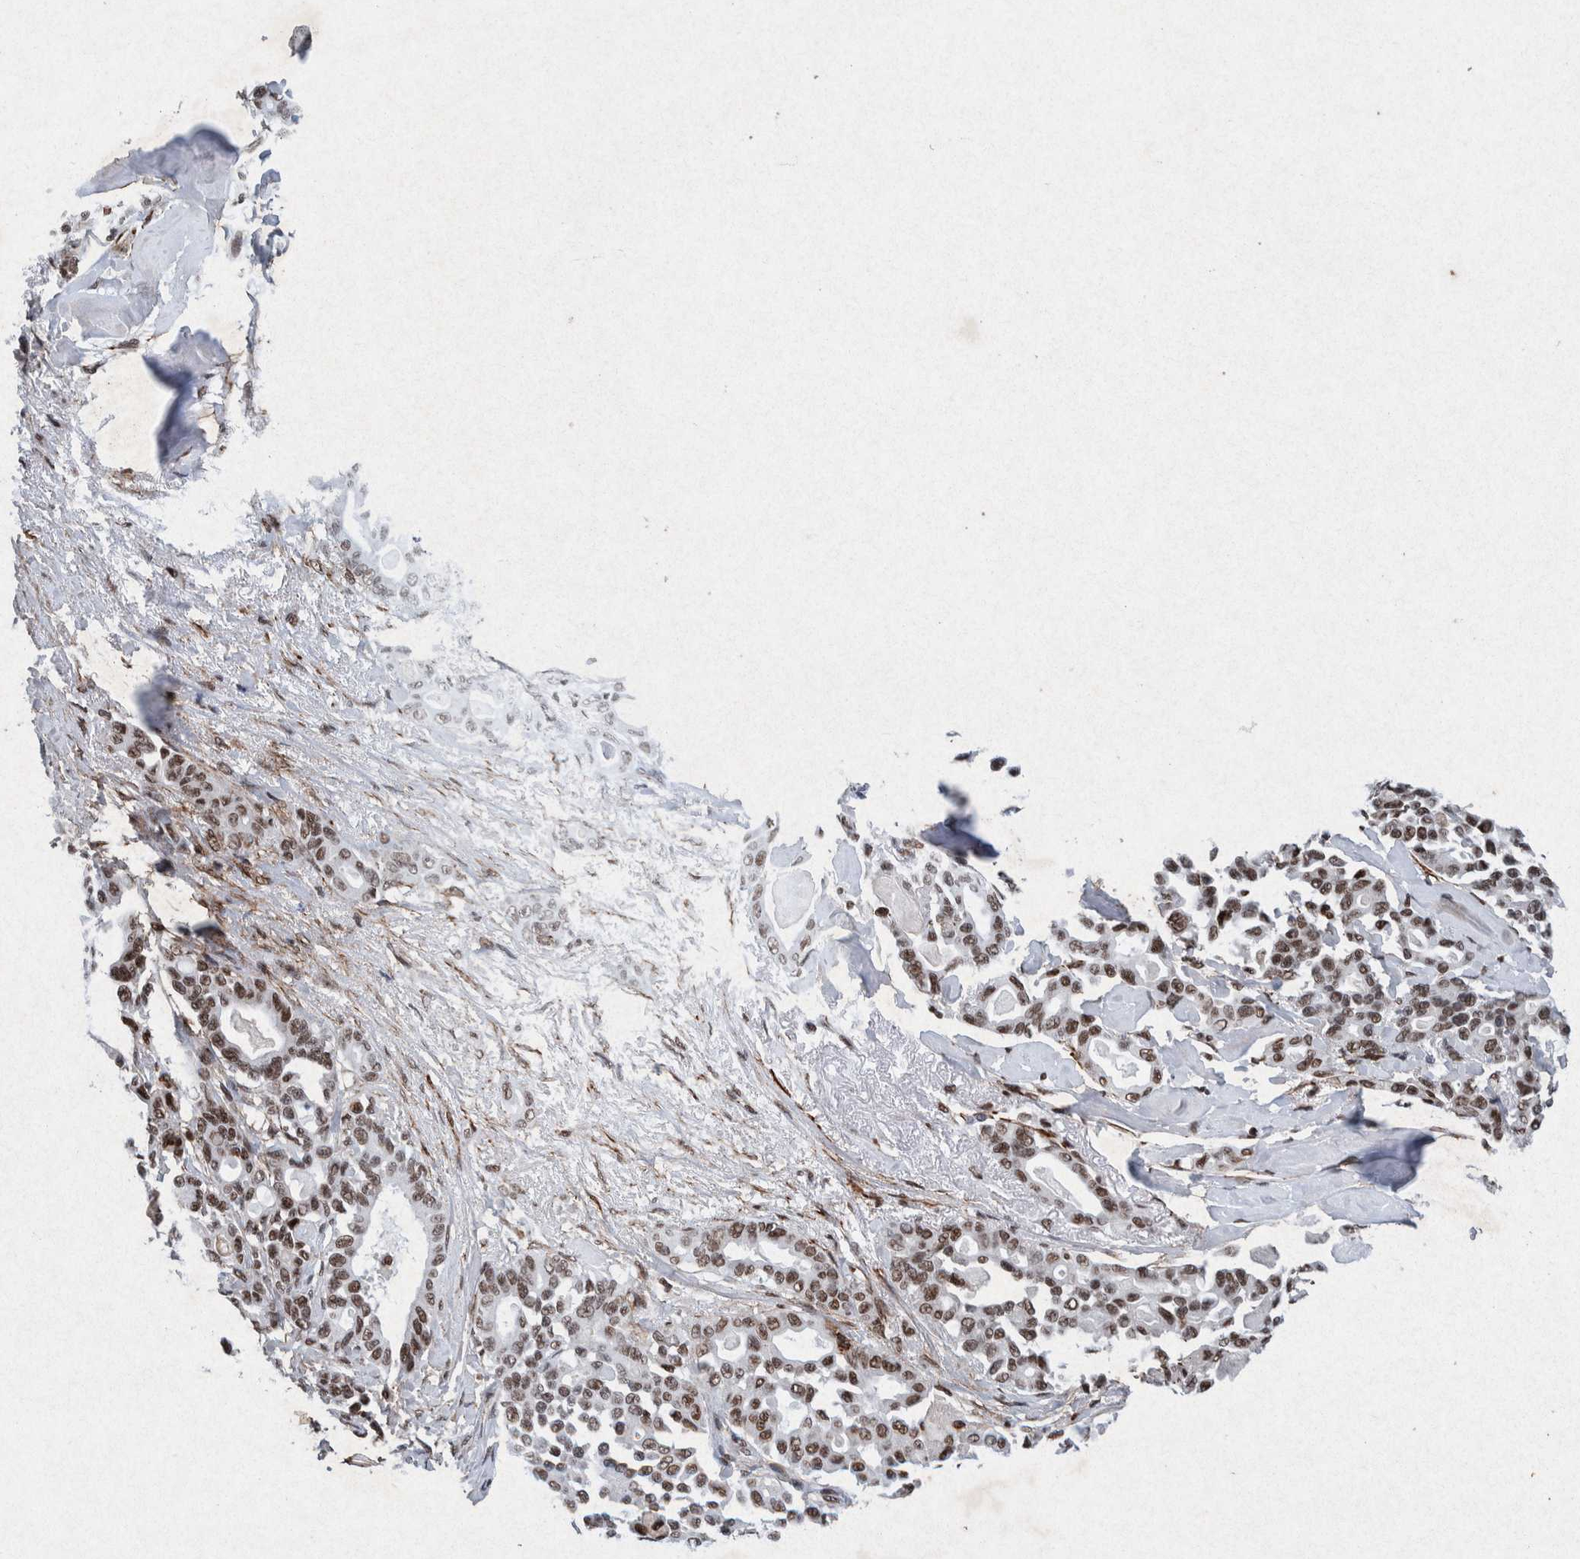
{"staining": {"intensity": "moderate", "quantity": ">75%", "location": "nuclear"}, "tissue": "pancreatic cancer", "cell_type": "Tumor cells", "image_type": "cancer", "snomed": [{"axis": "morphology", "description": "Adenocarcinoma, NOS"}, {"axis": "topography", "description": "Pancreas"}], "caption": "DAB (3,3'-diaminobenzidine) immunohistochemical staining of adenocarcinoma (pancreatic) demonstrates moderate nuclear protein positivity in about >75% of tumor cells. The protein of interest is shown in brown color, while the nuclei are stained blue.", "gene": "TAF10", "patient": {"sex": "male", "age": 63}}